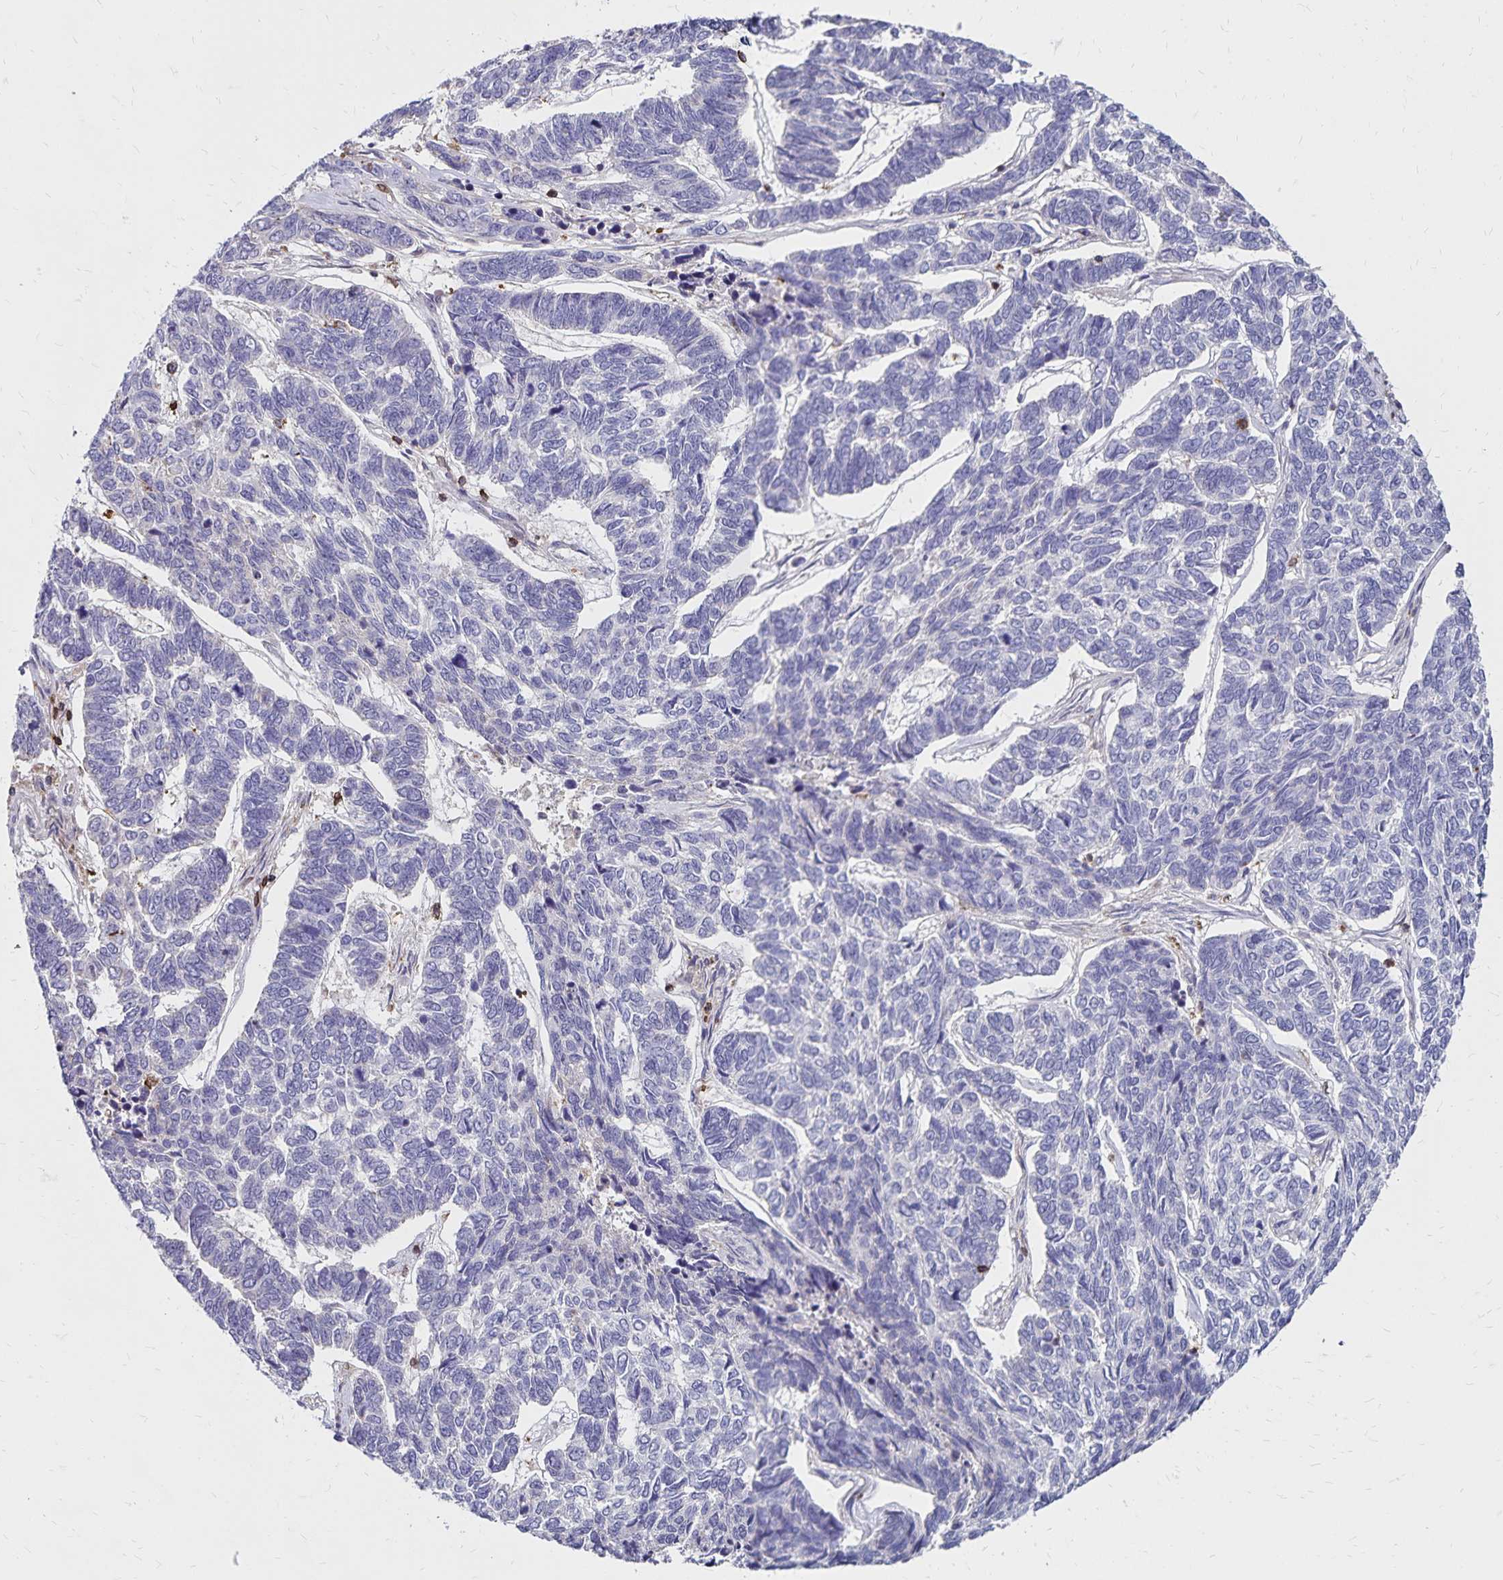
{"staining": {"intensity": "negative", "quantity": "none", "location": "none"}, "tissue": "skin cancer", "cell_type": "Tumor cells", "image_type": "cancer", "snomed": [{"axis": "morphology", "description": "Basal cell carcinoma"}, {"axis": "topography", "description": "Skin"}], "caption": "There is no significant staining in tumor cells of skin cancer (basal cell carcinoma).", "gene": "NAGPA", "patient": {"sex": "female", "age": 65}}